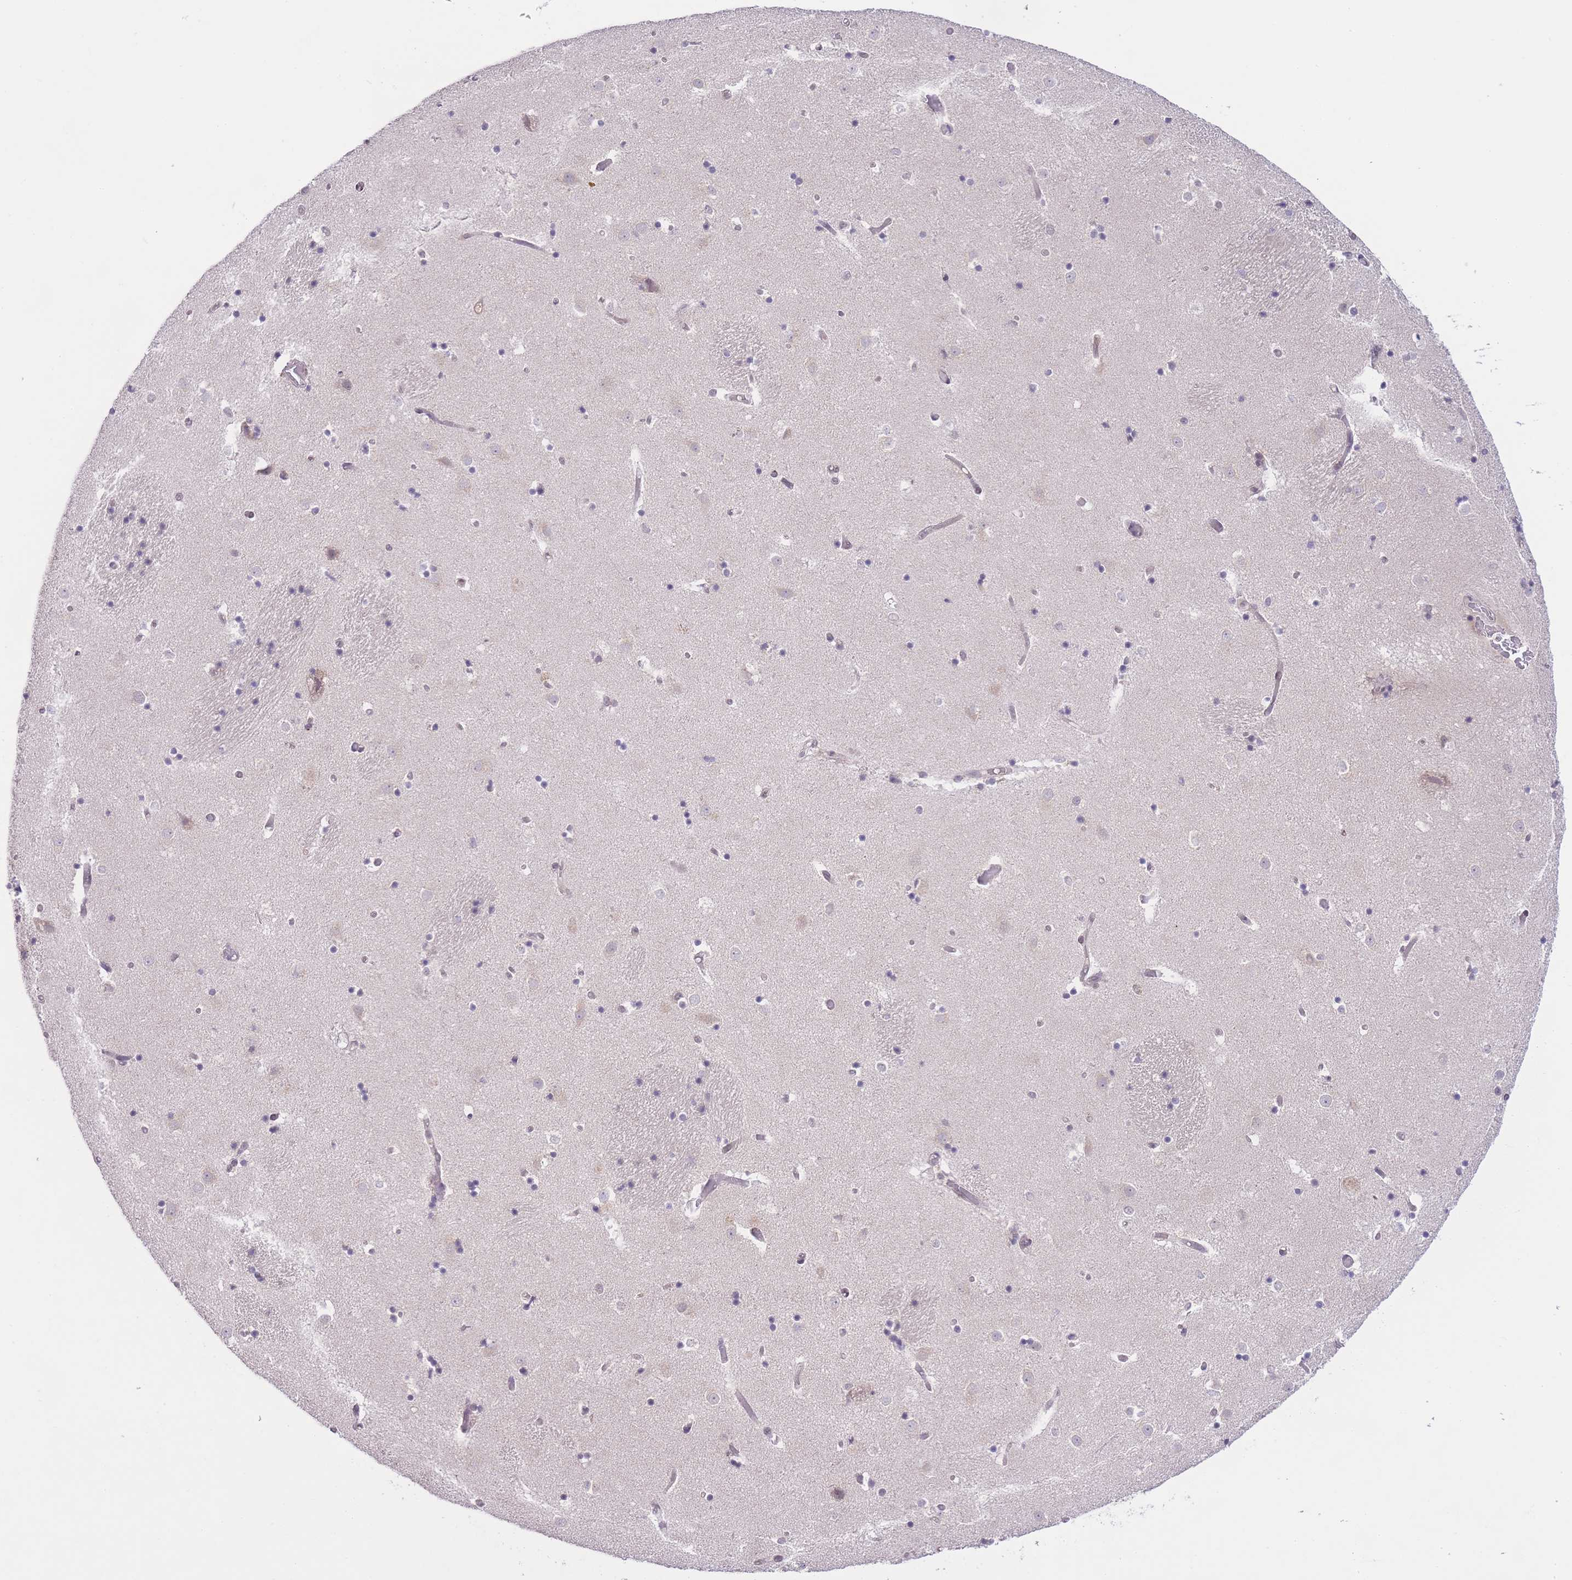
{"staining": {"intensity": "weak", "quantity": "<25%", "location": "nuclear"}, "tissue": "caudate", "cell_type": "Glial cells", "image_type": "normal", "snomed": [{"axis": "morphology", "description": "Normal tissue, NOS"}, {"axis": "topography", "description": "Lateral ventricle wall"}], "caption": "This is an IHC image of normal caudate. There is no expression in glial cells.", "gene": "TMED3", "patient": {"sex": "female", "age": 52}}